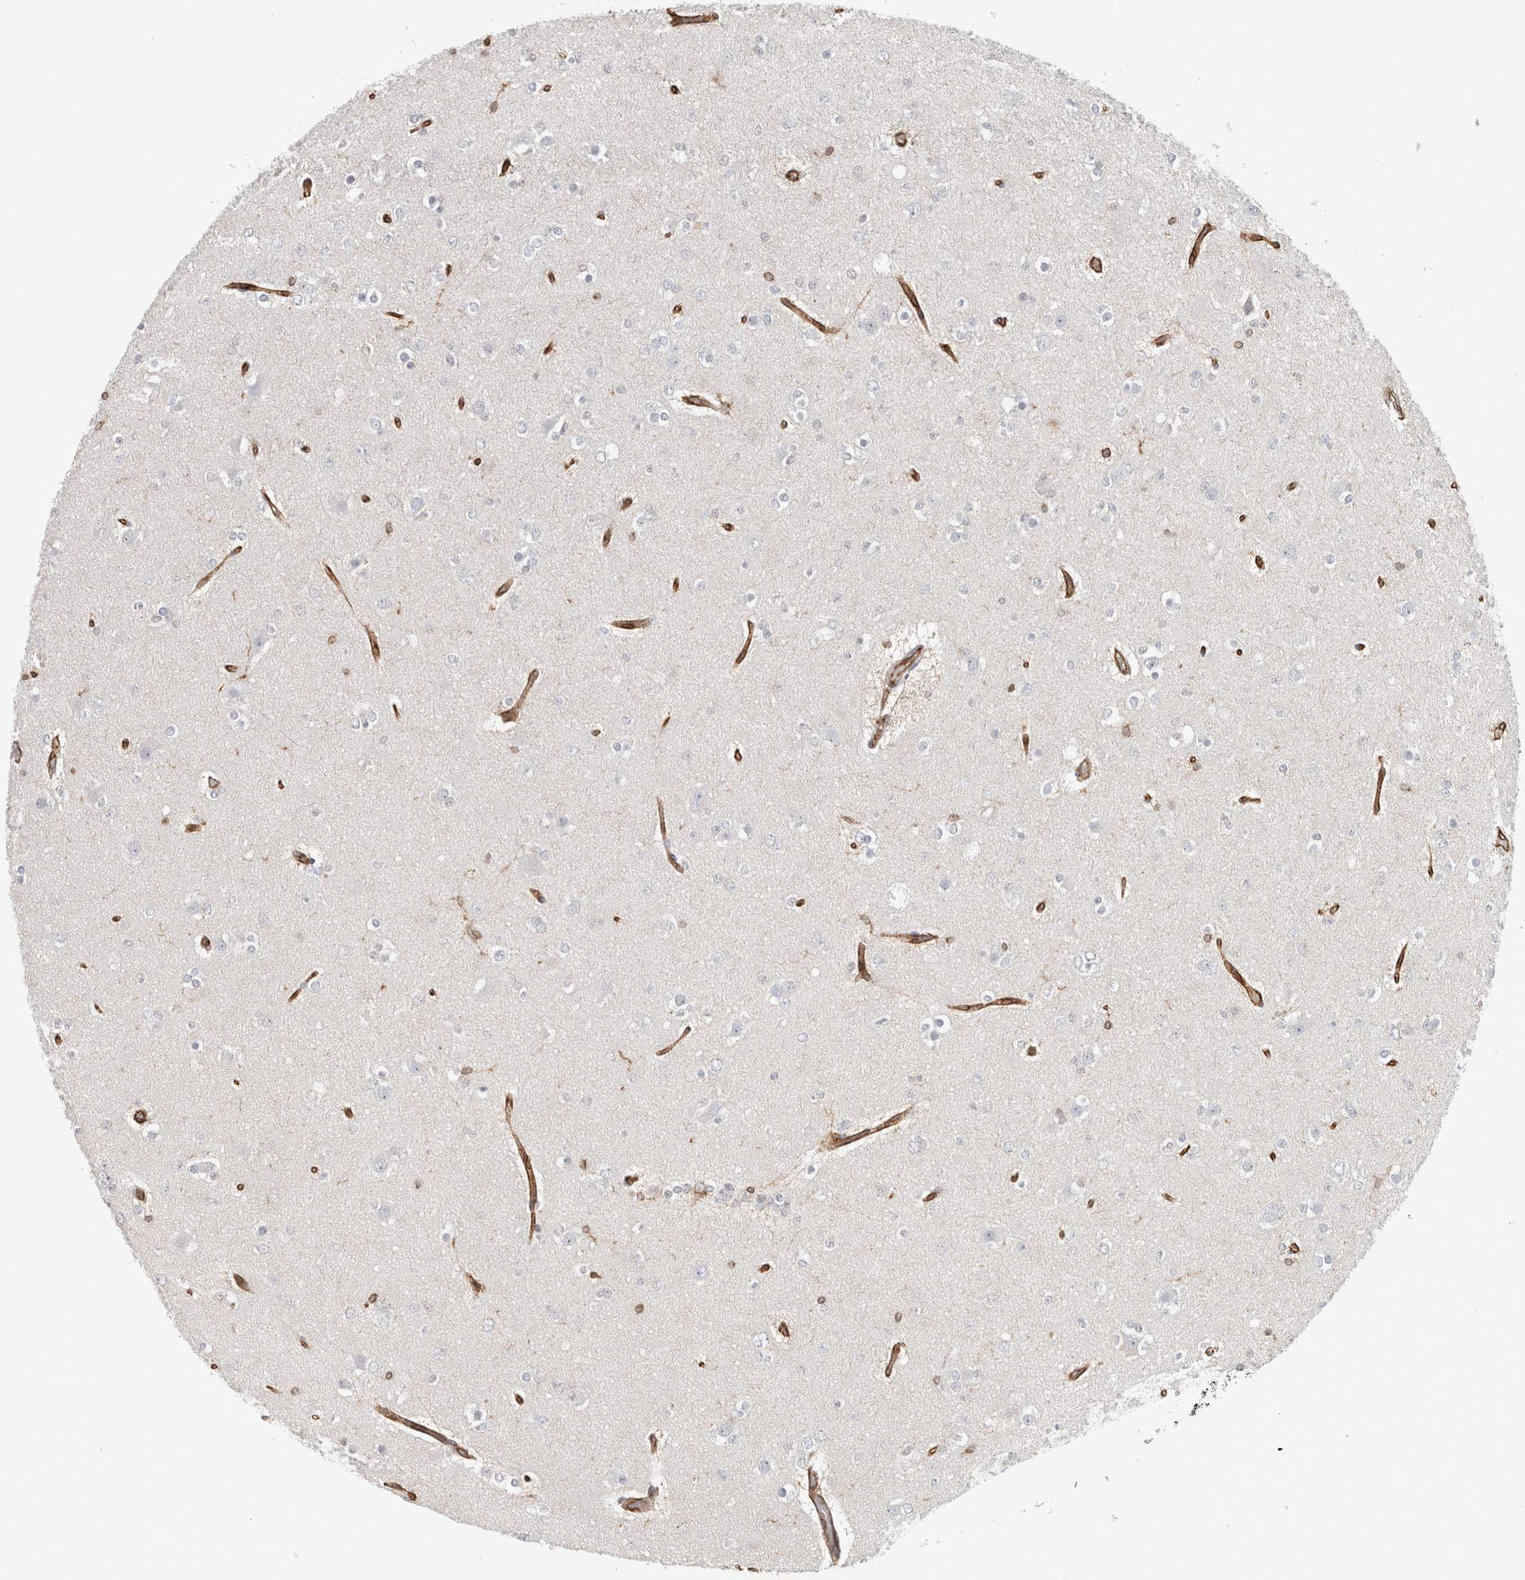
{"staining": {"intensity": "negative", "quantity": "none", "location": "none"}, "tissue": "glioma", "cell_type": "Tumor cells", "image_type": "cancer", "snomed": [{"axis": "morphology", "description": "Glioma, malignant, Low grade"}, {"axis": "topography", "description": "Brain"}], "caption": "Immunohistochemistry (IHC) of glioma displays no staining in tumor cells.", "gene": "HLA-E", "patient": {"sex": "female", "age": 22}}